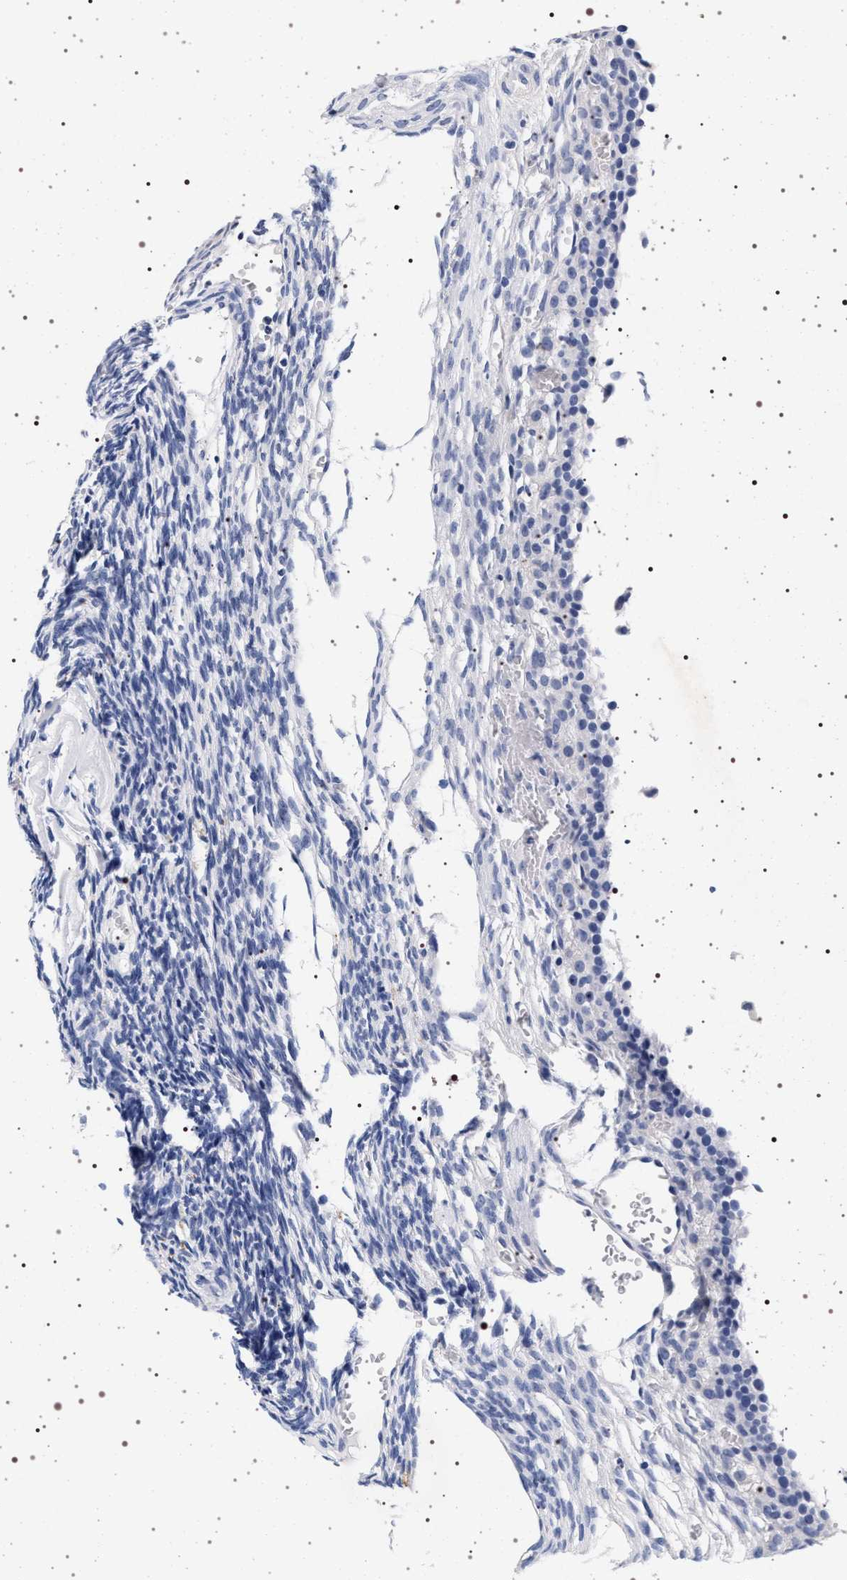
{"staining": {"intensity": "negative", "quantity": "none", "location": "none"}, "tissue": "ovary", "cell_type": "Ovarian stroma cells", "image_type": "normal", "snomed": [{"axis": "morphology", "description": "Normal tissue, NOS"}, {"axis": "topography", "description": "Ovary"}], "caption": "IHC of unremarkable ovary demonstrates no staining in ovarian stroma cells. (DAB (3,3'-diaminobenzidine) immunohistochemistry visualized using brightfield microscopy, high magnification).", "gene": "SYN1", "patient": {"sex": "female", "age": 35}}